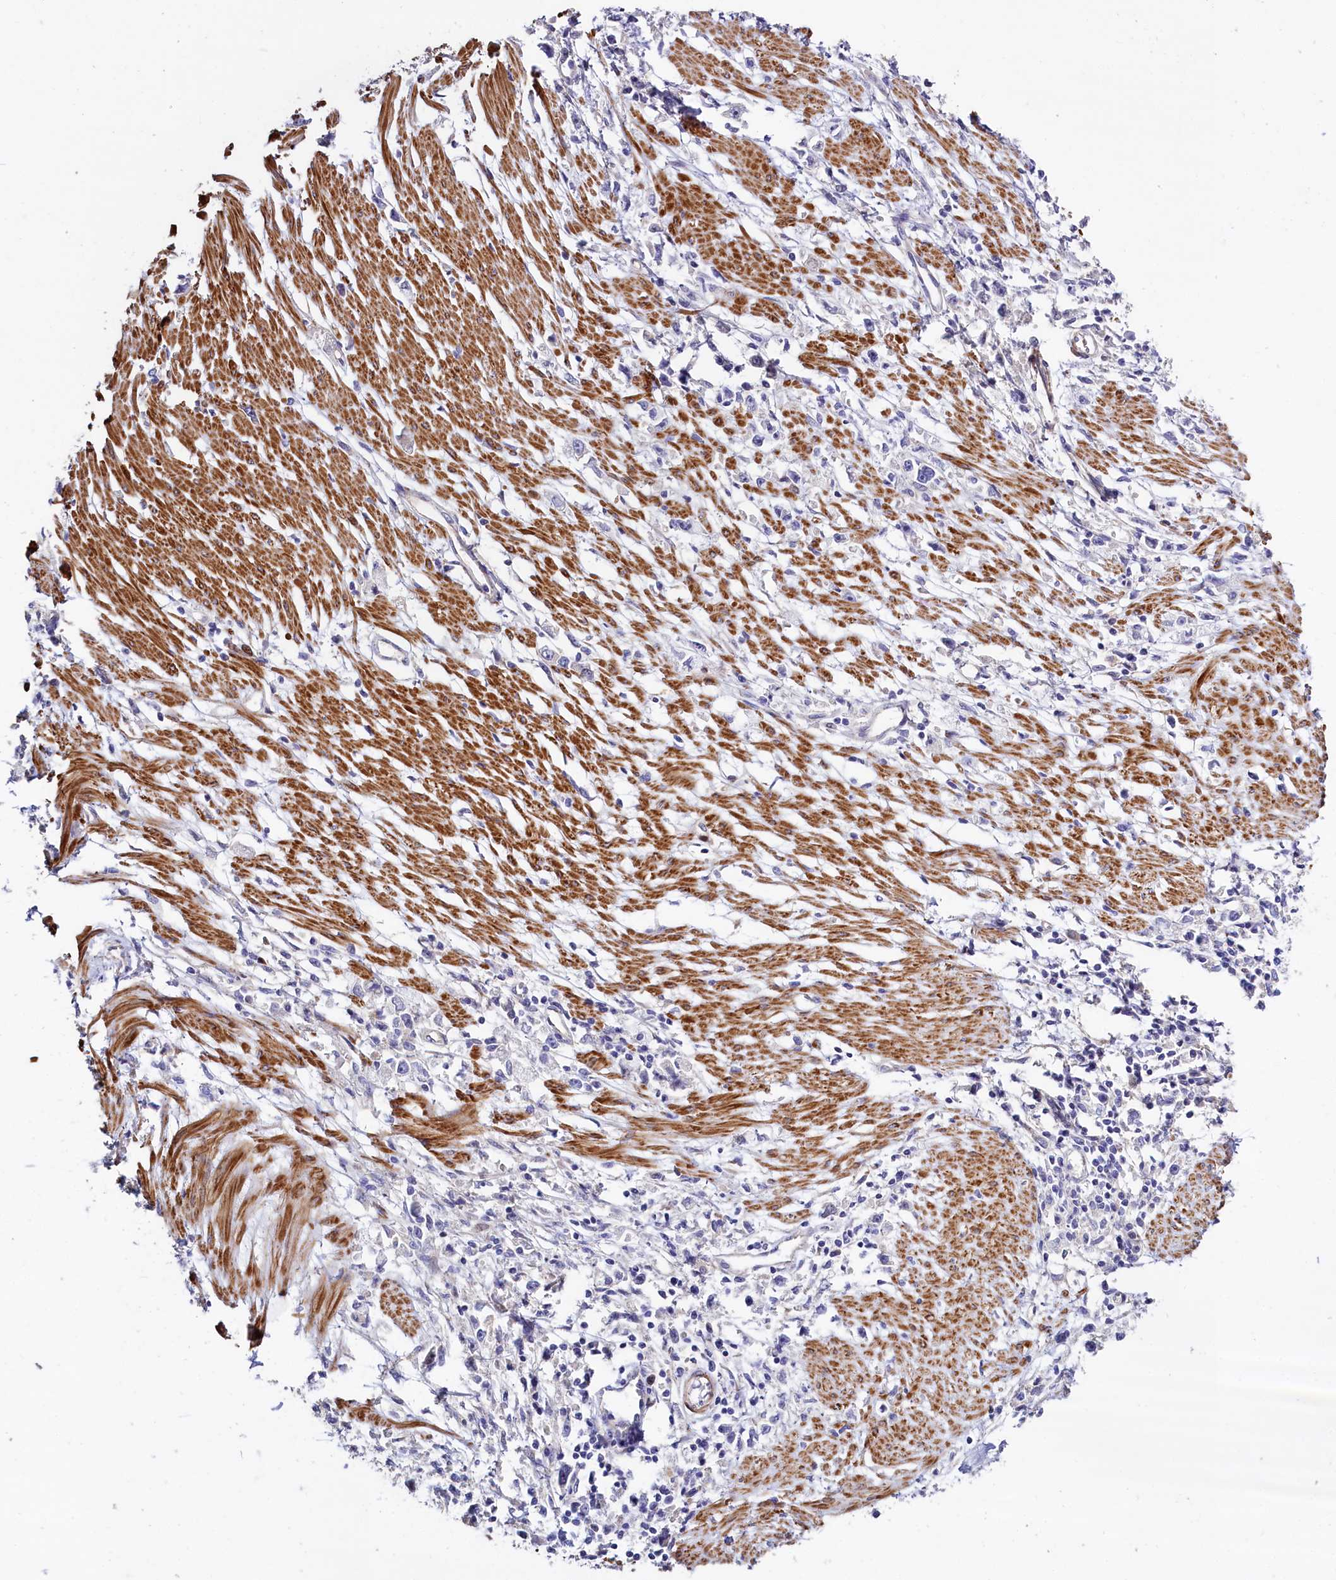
{"staining": {"intensity": "negative", "quantity": "none", "location": "none"}, "tissue": "stomach cancer", "cell_type": "Tumor cells", "image_type": "cancer", "snomed": [{"axis": "morphology", "description": "Adenocarcinoma, NOS"}, {"axis": "topography", "description": "Stomach"}], "caption": "The immunohistochemistry (IHC) photomicrograph has no significant staining in tumor cells of stomach cancer (adenocarcinoma) tissue. (Stains: DAB immunohistochemistry with hematoxylin counter stain, Microscopy: brightfield microscopy at high magnification).", "gene": "WNT8A", "patient": {"sex": "female", "age": 59}}